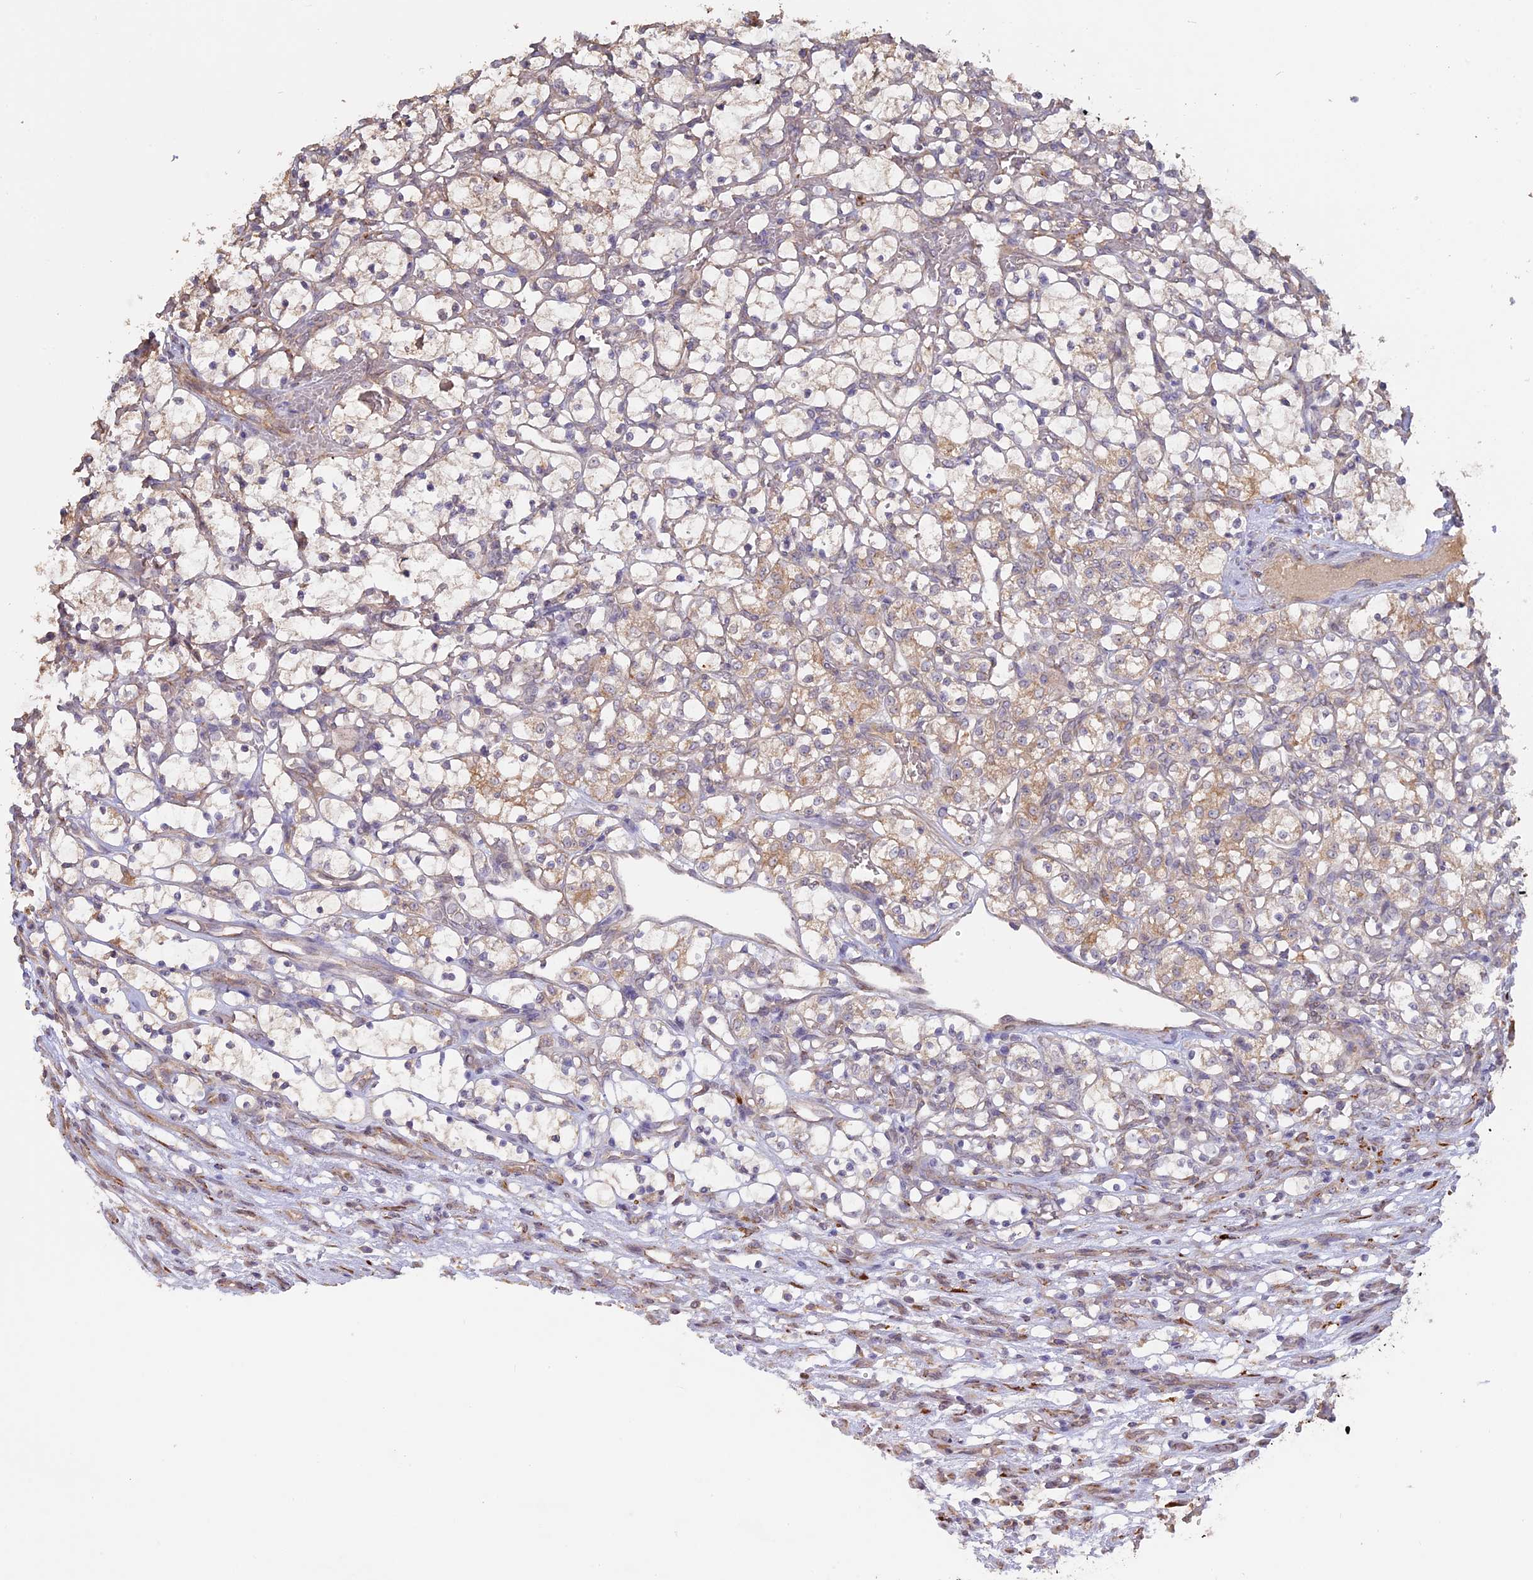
{"staining": {"intensity": "weak", "quantity": "25%-75%", "location": "cytoplasmic/membranous"}, "tissue": "renal cancer", "cell_type": "Tumor cells", "image_type": "cancer", "snomed": [{"axis": "morphology", "description": "Adenocarcinoma, NOS"}, {"axis": "topography", "description": "Kidney"}], "caption": "There is low levels of weak cytoplasmic/membranous positivity in tumor cells of renal cancer, as demonstrated by immunohistochemical staining (brown color).", "gene": "PPIC", "patient": {"sex": "female", "age": 69}}